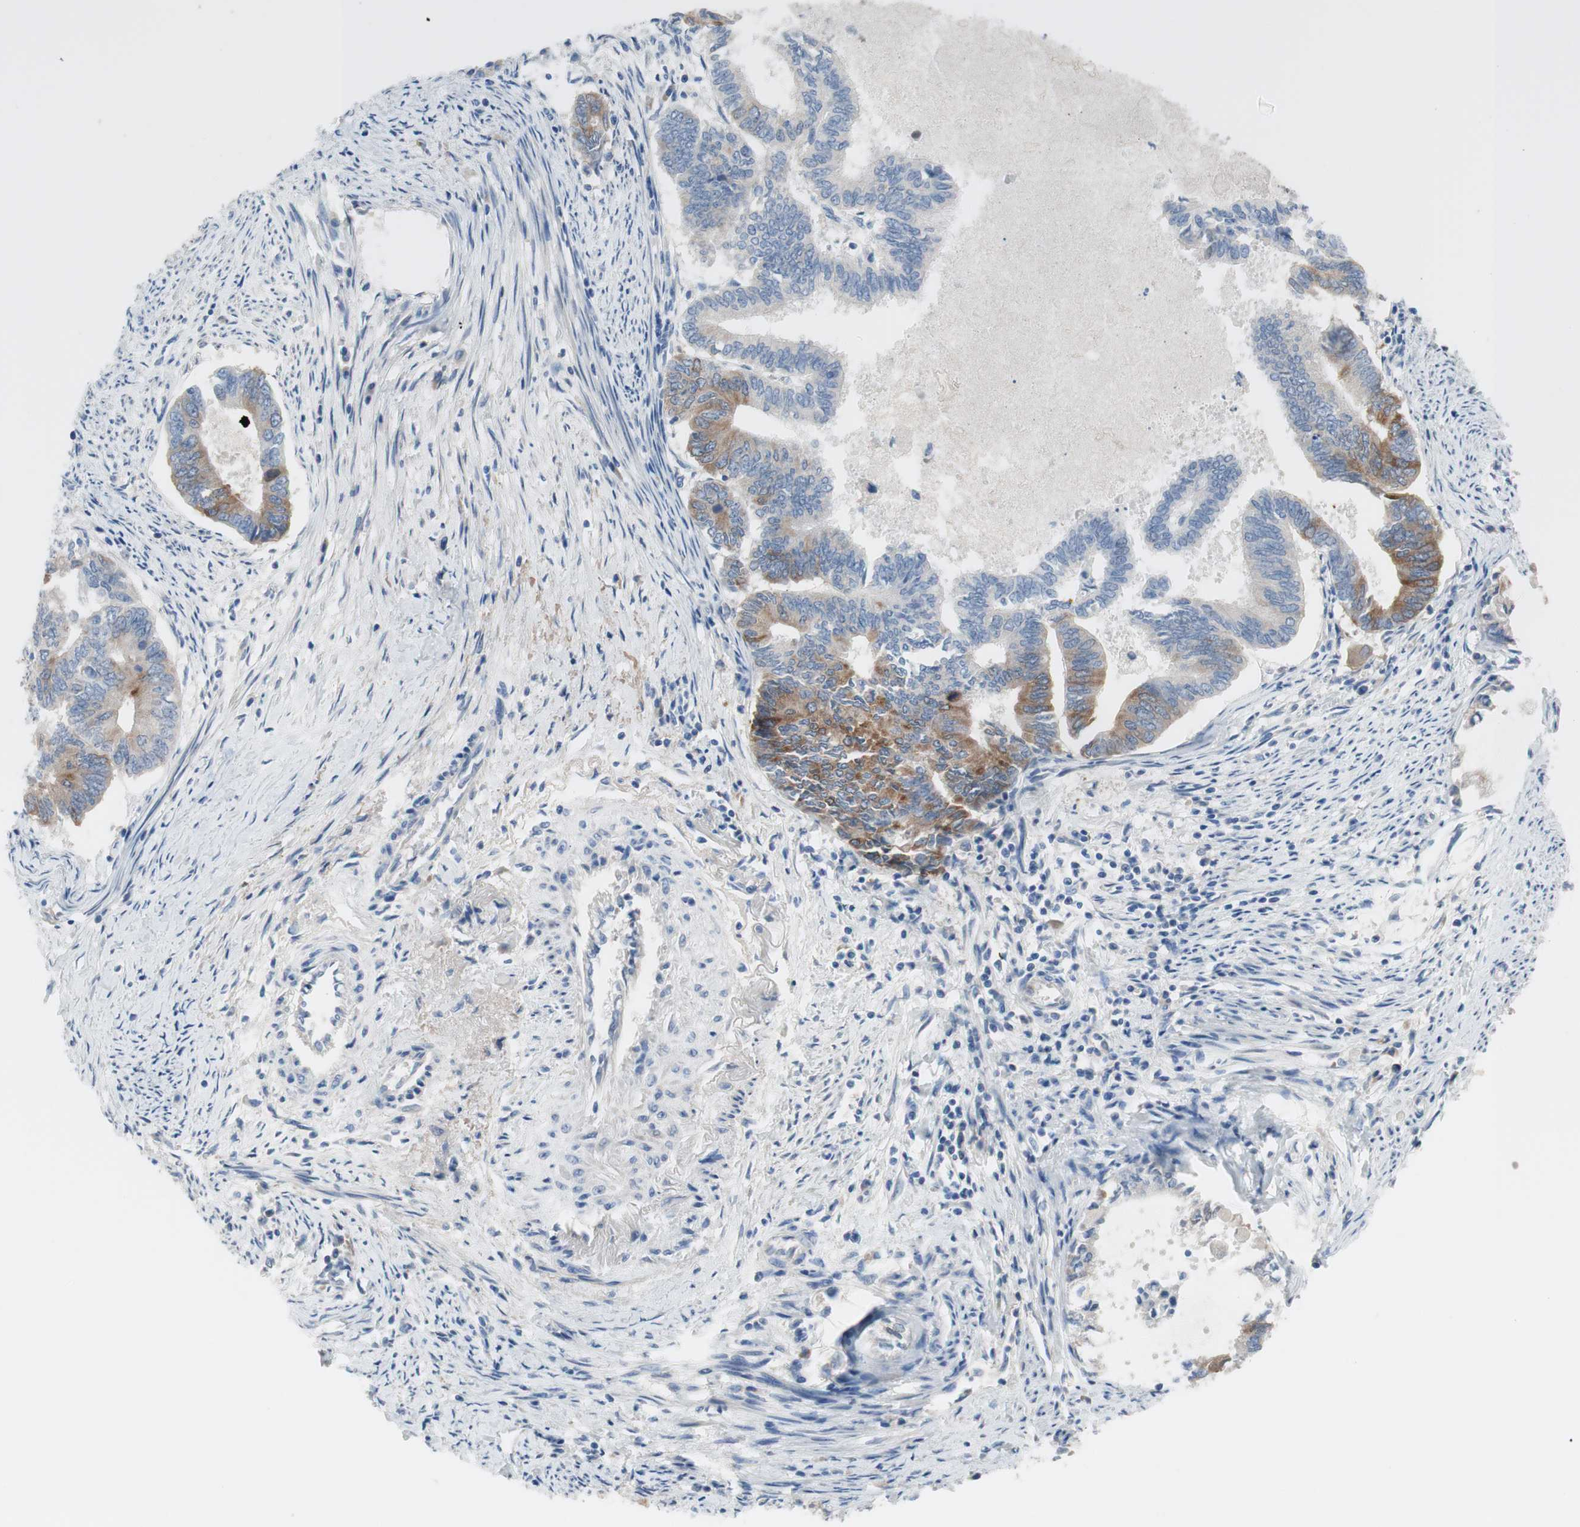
{"staining": {"intensity": "moderate", "quantity": "<25%", "location": "cytoplasmic/membranous"}, "tissue": "endometrial cancer", "cell_type": "Tumor cells", "image_type": "cancer", "snomed": [{"axis": "morphology", "description": "Adenocarcinoma, NOS"}, {"axis": "topography", "description": "Endometrium"}], "caption": "Tumor cells exhibit moderate cytoplasmic/membranous positivity in about <25% of cells in endometrial adenocarcinoma.", "gene": "FDFT1", "patient": {"sex": "female", "age": 86}}